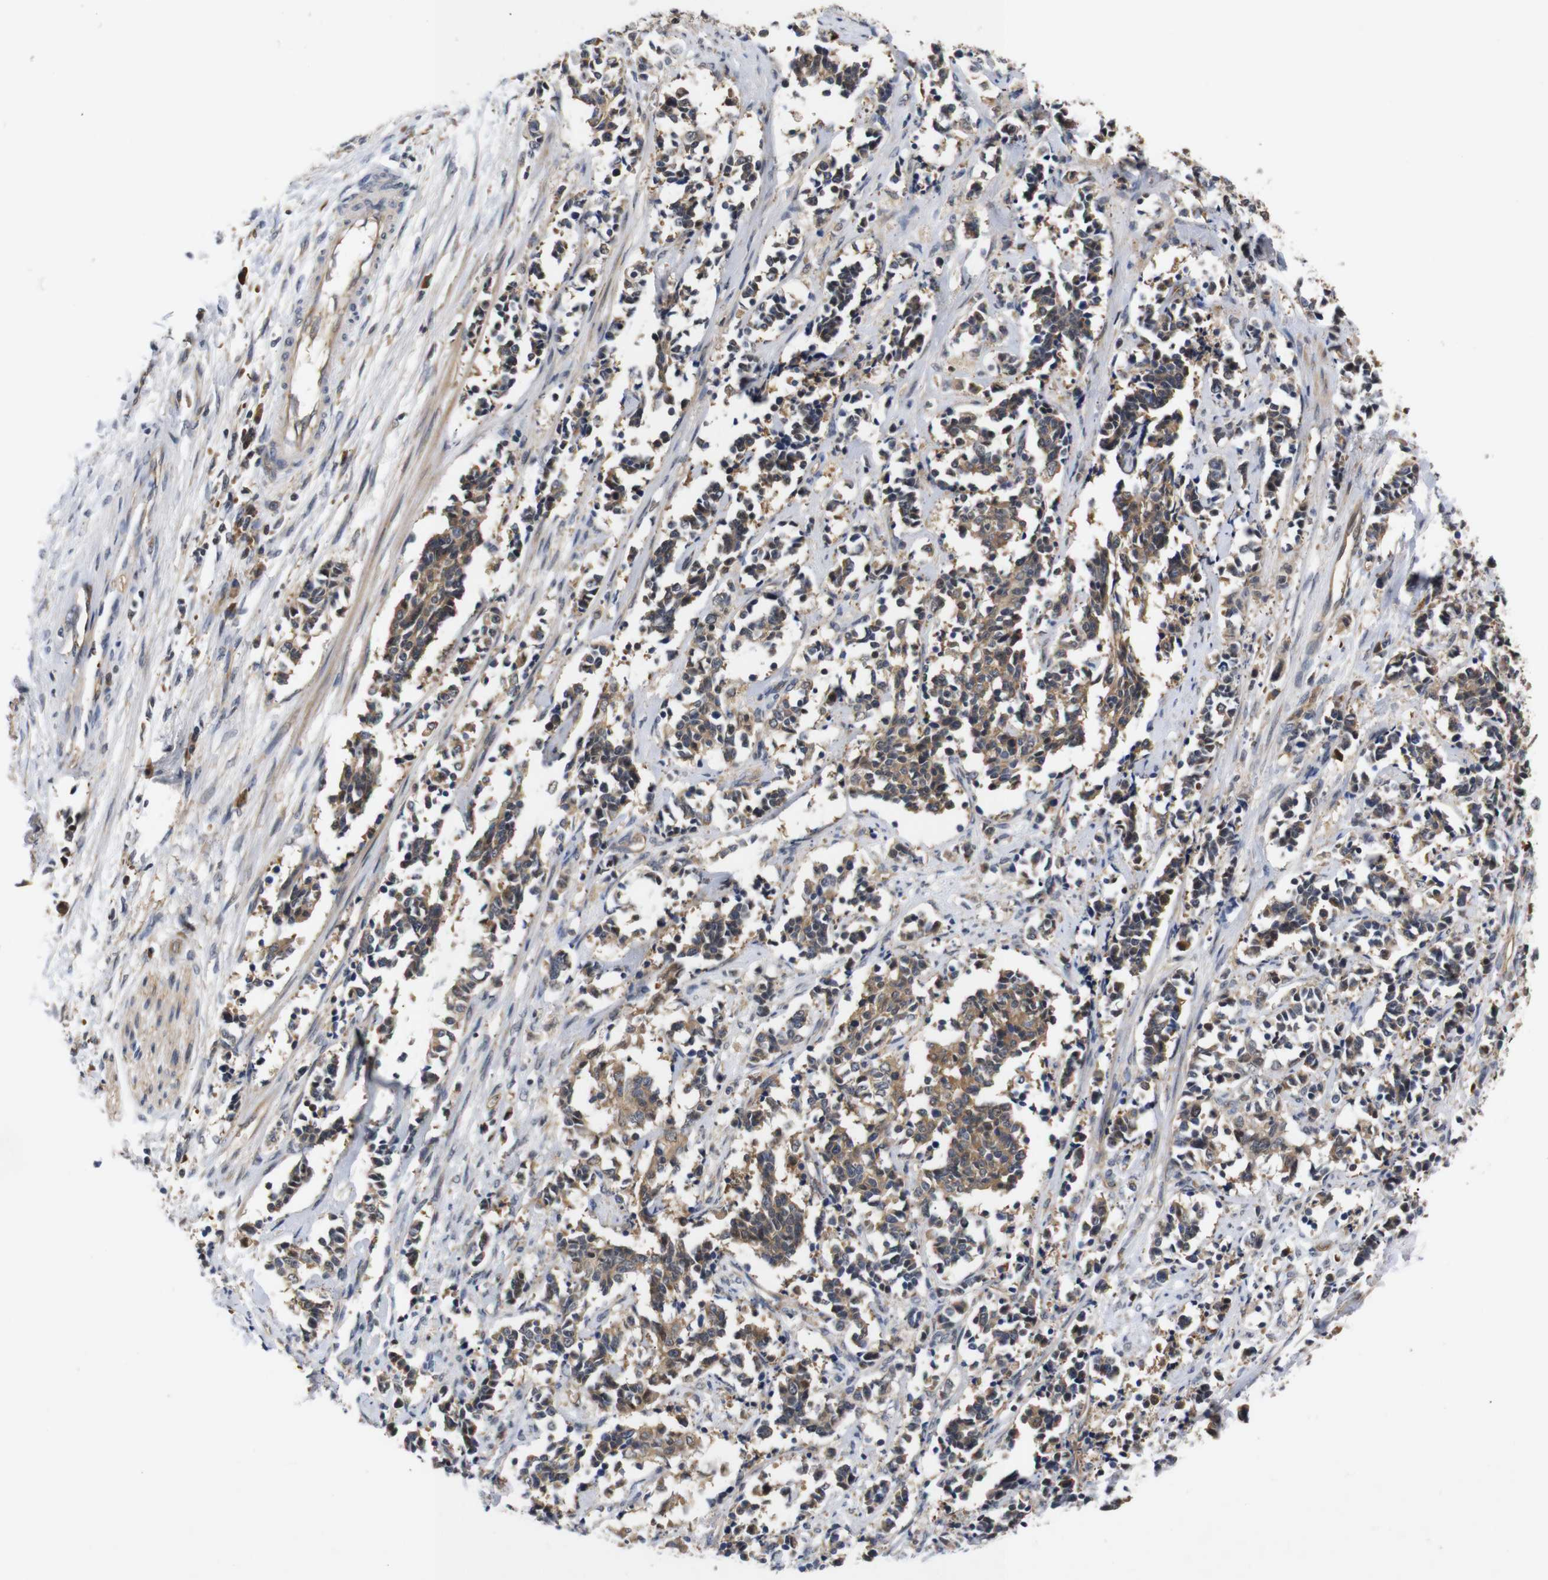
{"staining": {"intensity": "moderate", "quantity": ">75%", "location": "cytoplasmic/membranous"}, "tissue": "cervical cancer", "cell_type": "Tumor cells", "image_type": "cancer", "snomed": [{"axis": "morphology", "description": "Squamous cell carcinoma, NOS"}, {"axis": "topography", "description": "Cervix"}], "caption": "Cervical cancer (squamous cell carcinoma) stained for a protein demonstrates moderate cytoplasmic/membranous positivity in tumor cells. The staining was performed using DAB (3,3'-diaminobenzidine), with brown indicating positive protein expression. Nuclei are stained blue with hematoxylin.", "gene": "RIPK1", "patient": {"sex": "female", "age": 35}}